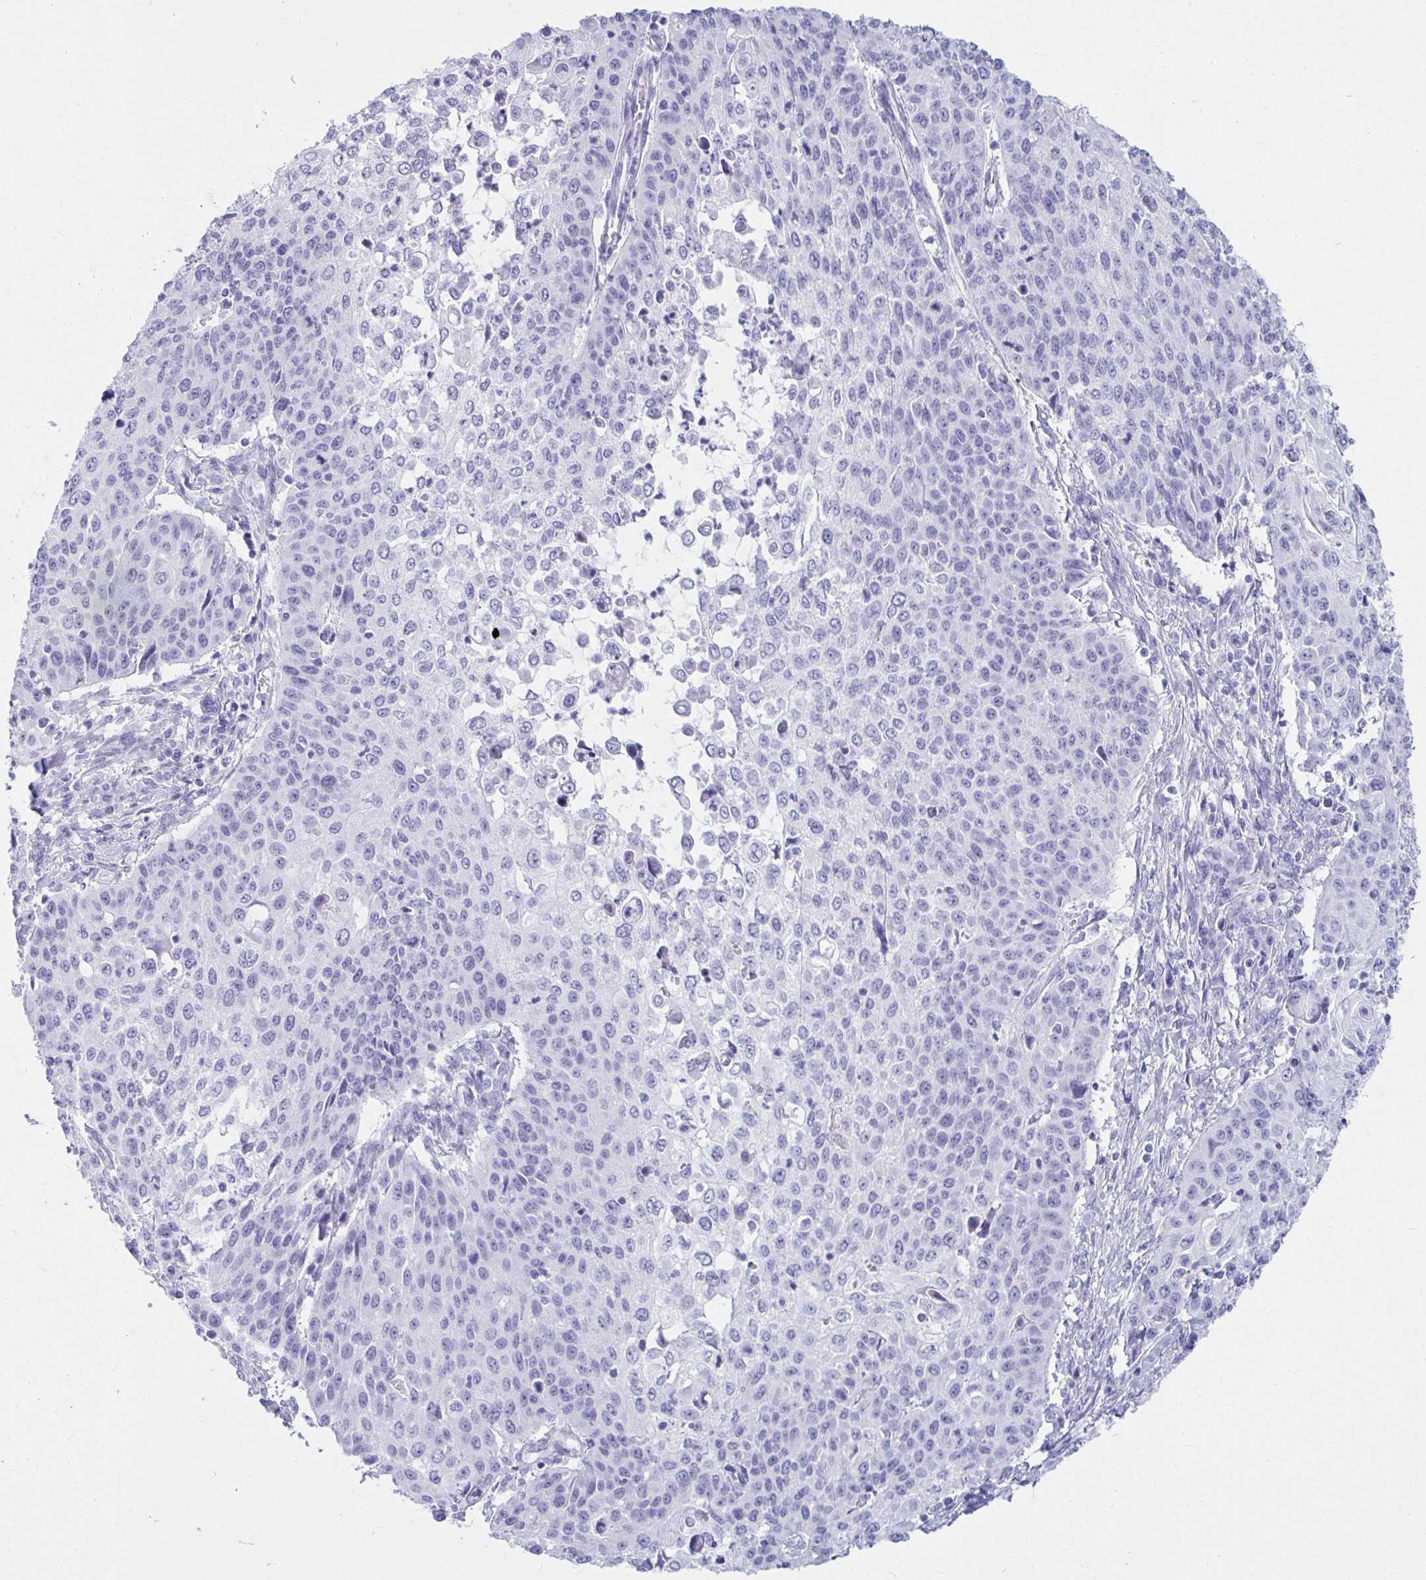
{"staining": {"intensity": "negative", "quantity": "none", "location": "none"}, "tissue": "cervical cancer", "cell_type": "Tumor cells", "image_type": "cancer", "snomed": [{"axis": "morphology", "description": "Squamous cell carcinoma, NOS"}, {"axis": "topography", "description": "Cervix"}], "caption": "Immunohistochemical staining of human cervical squamous cell carcinoma demonstrates no significant expression in tumor cells.", "gene": "ATP4B", "patient": {"sex": "female", "age": 65}}